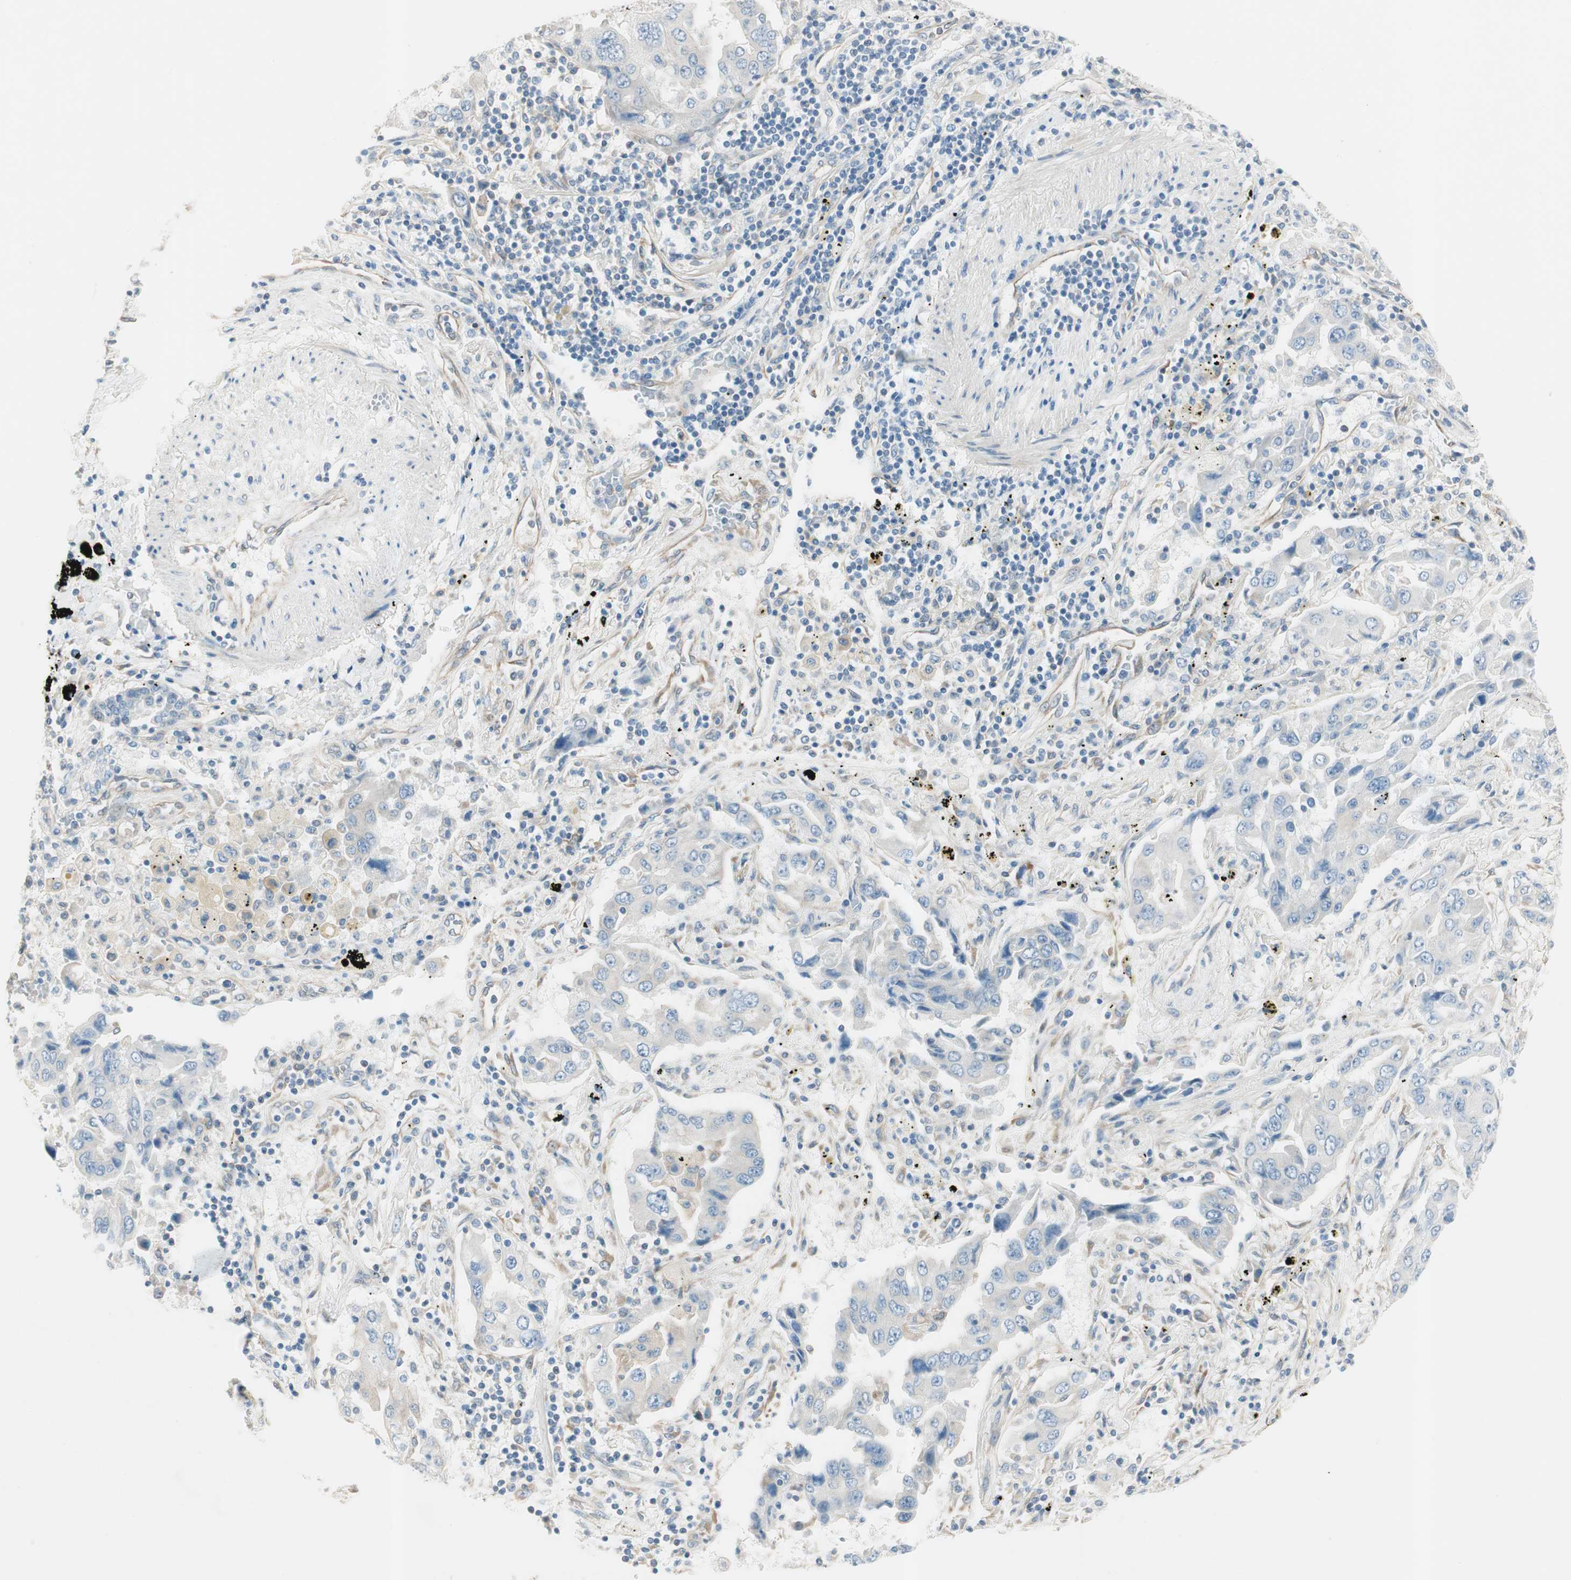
{"staining": {"intensity": "negative", "quantity": "none", "location": "none"}, "tissue": "lung cancer", "cell_type": "Tumor cells", "image_type": "cancer", "snomed": [{"axis": "morphology", "description": "Adenocarcinoma, NOS"}, {"axis": "topography", "description": "Lung"}], "caption": "Immunohistochemistry of lung cancer (adenocarcinoma) demonstrates no staining in tumor cells. (DAB IHC, high magnification).", "gene": "CDK3", "patient": {"sex": "female", "age": 65}}